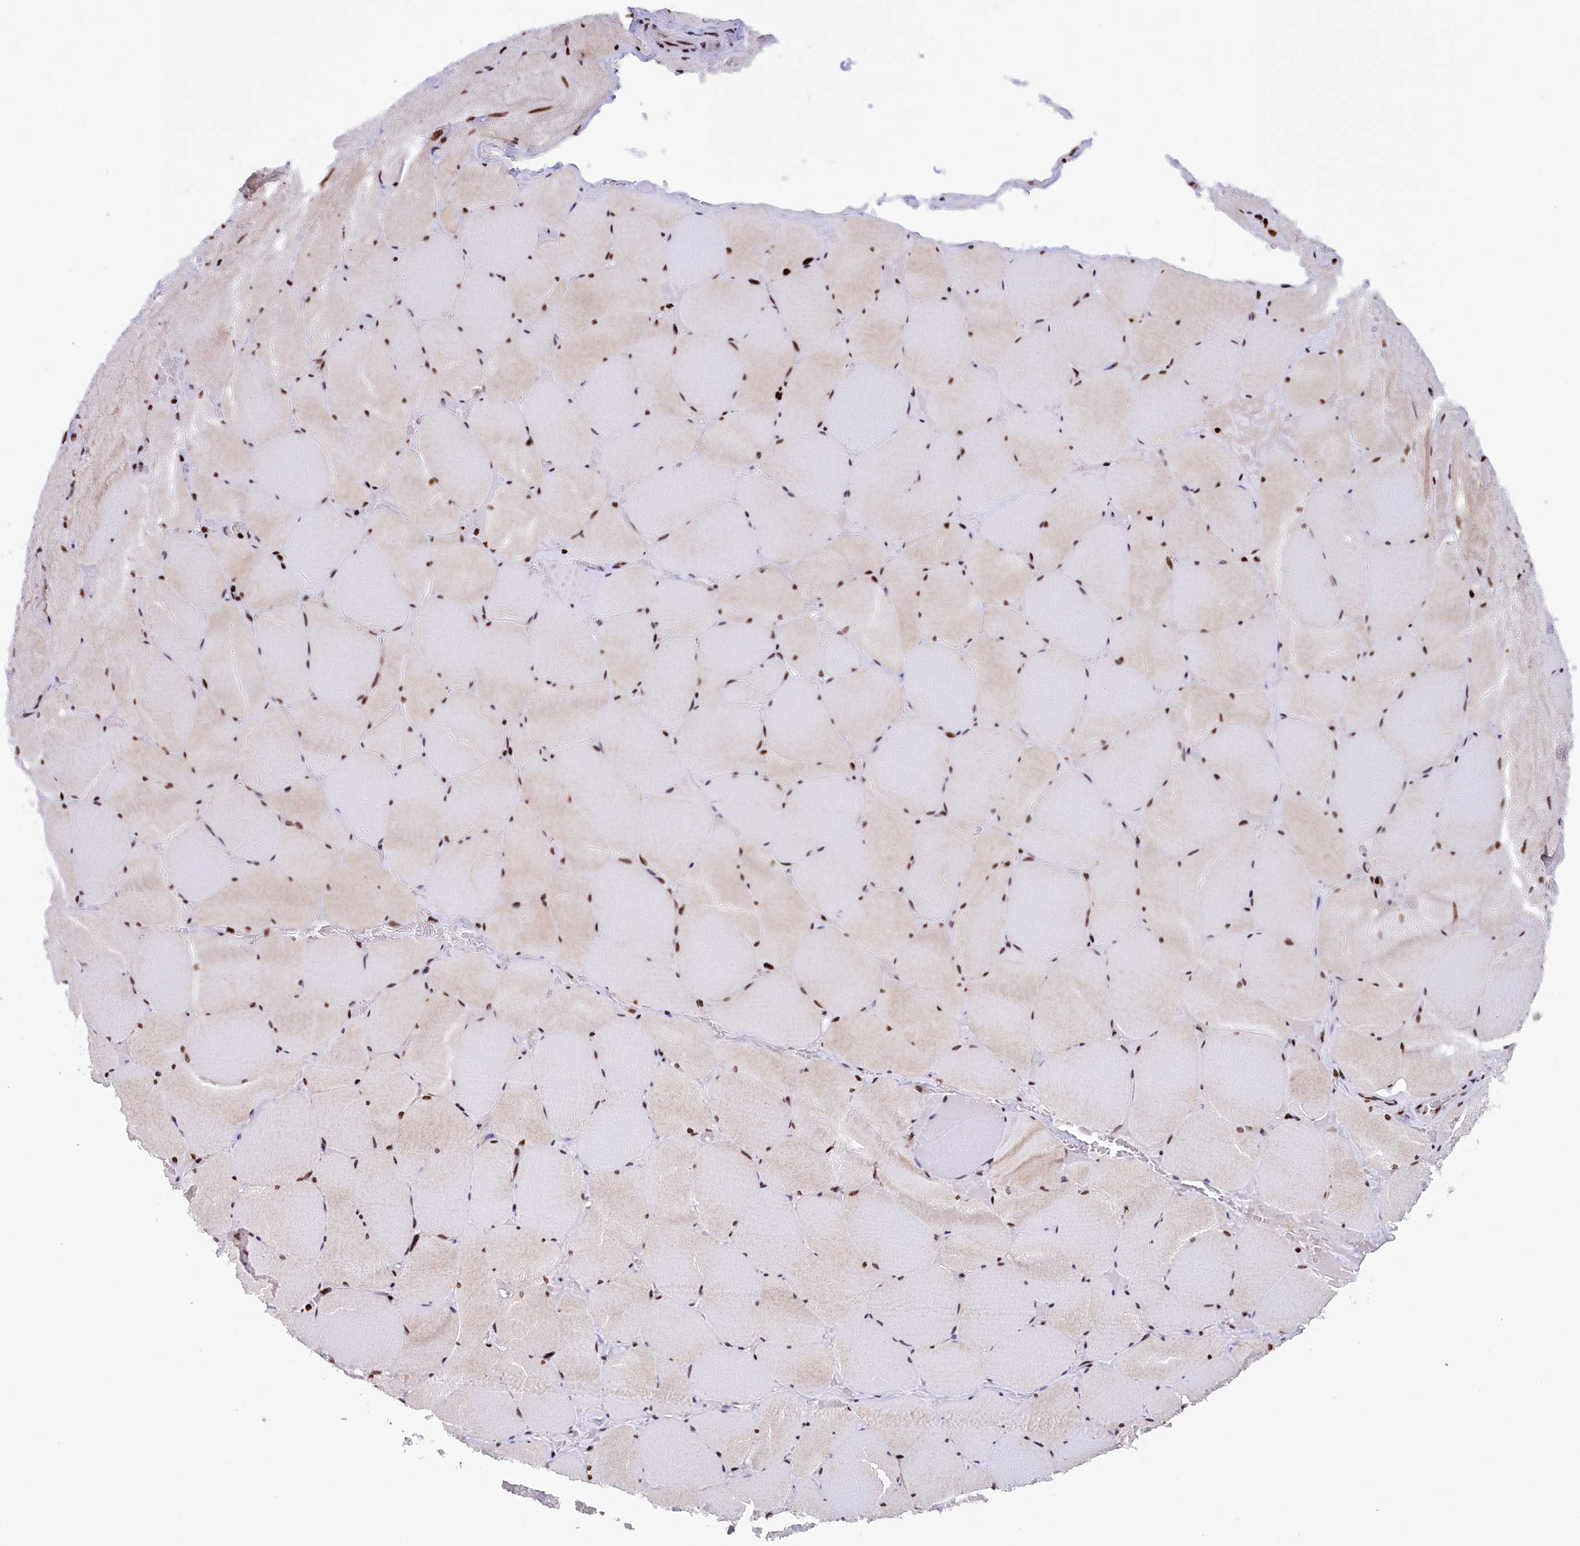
{"staining": {"intensity": "moderate", "quantity": ">75%", "location": "cytoplasmic/membranous,nuclear"}, "tissue": "skeletal muscle", "cell_type": "Myocytes", "image_type": "normal", "snomed": [{"axis": "morphology", "description": "Normal tissue, NOS"}, {"axis": "topography", "description": "Skeletal muscle"}, {"axis": "topography", "description": "Head-Neck"}], "caption": "Immunohistochemical staining of unremarkable human skeletal muscle displays medium levels of moderate cytoplasmic/membranous,nuclear positivity in about >75% of myocytes. (brown staining indicates protein expression, while blue staining denotes nuclei).", "gene": "TIMM29", "patient": {"sex": "male", "age": 66}}